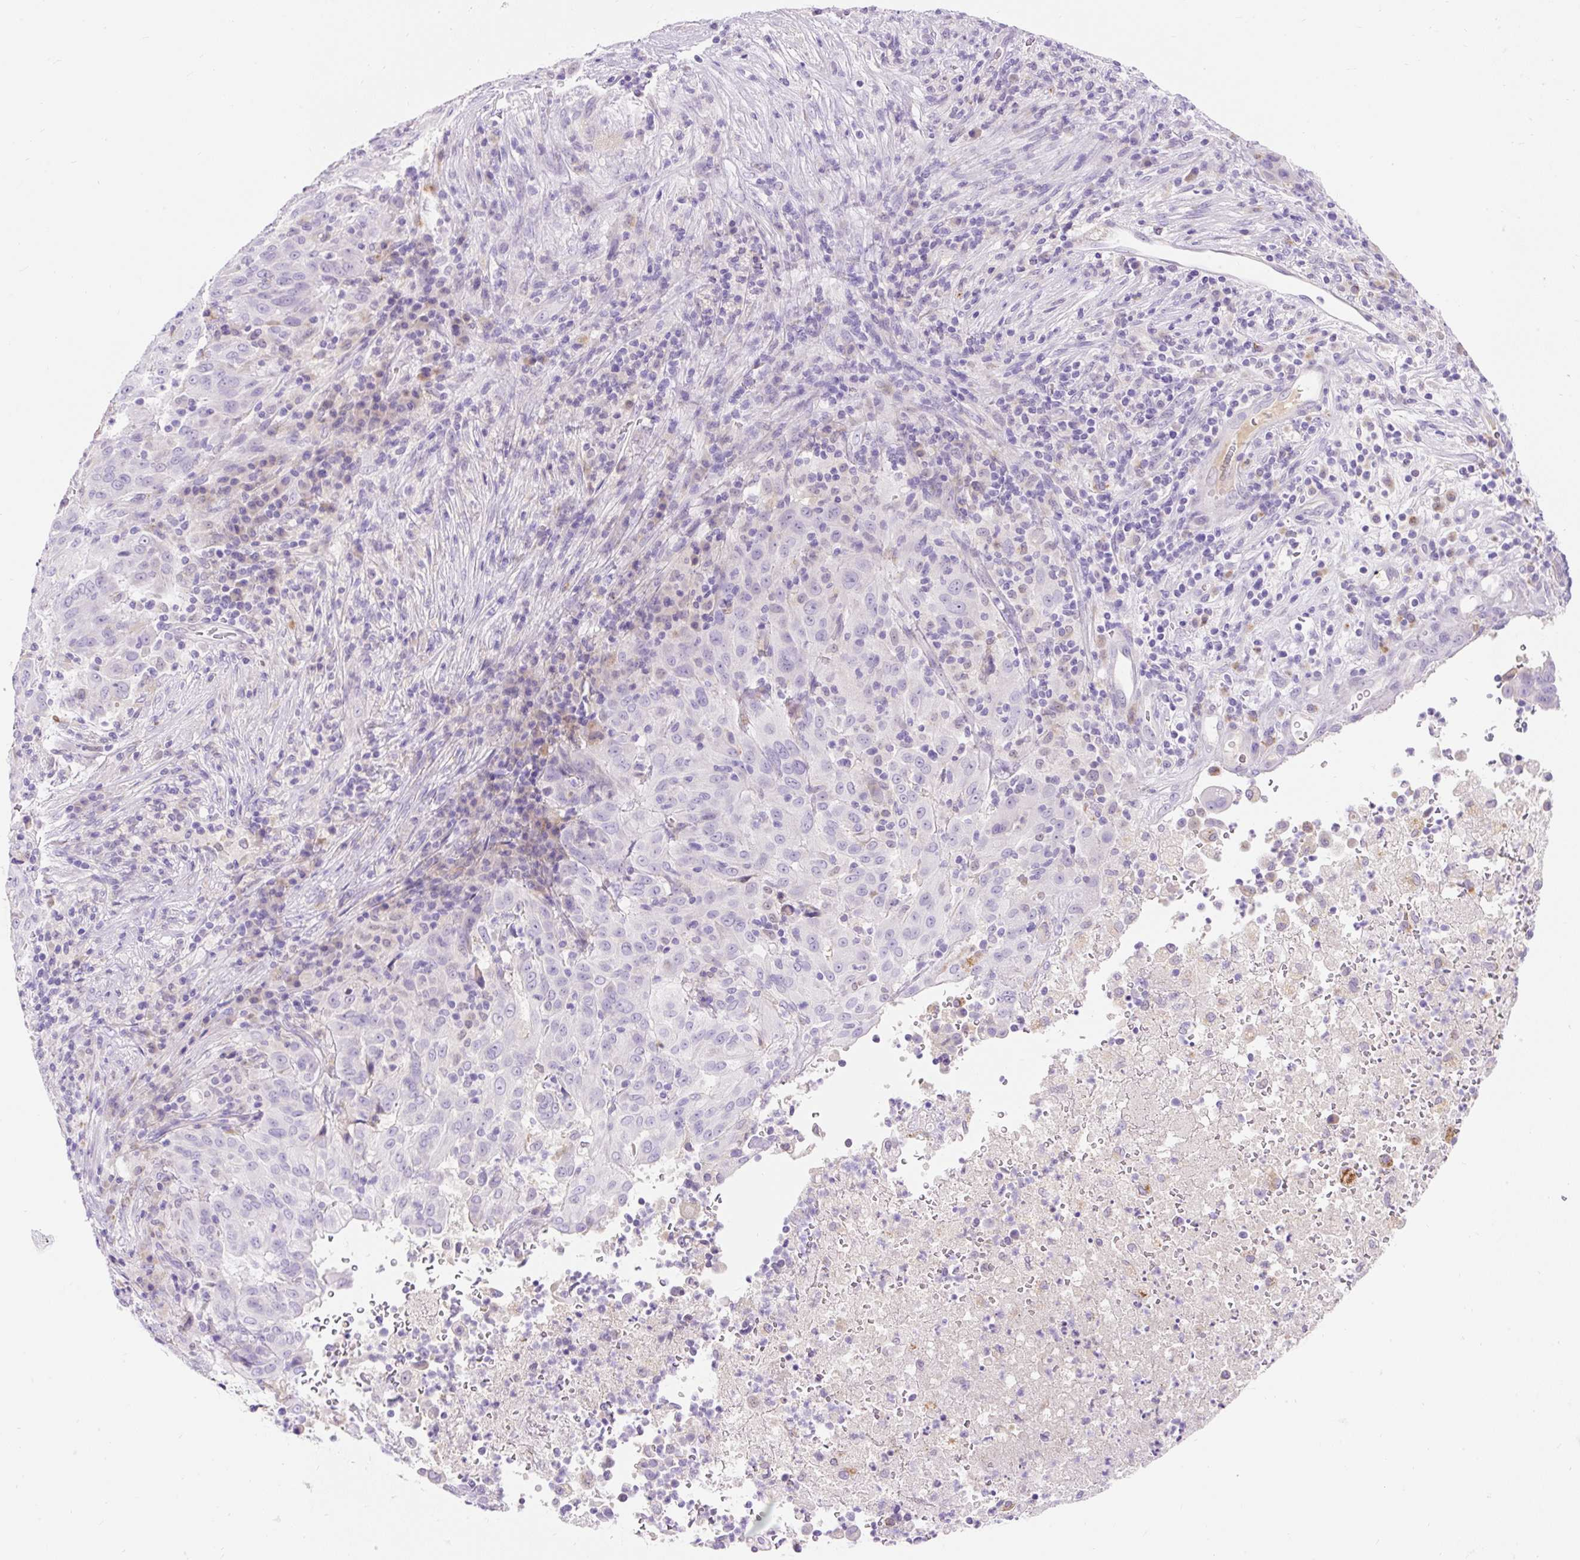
{"staining": {"intensity": "negative", "quantity": "none", "location": "none"}, "tissue": "pancreatic cancer", "cell_type": "Tumor cells", "image_type": "cancer", "snomed": [{"axis": "morphology", "description": "Adenocarcinoma, NOS"}, {"axis": "topography", "description": "Pancreas"}], "caption": "Immunohistochemistry (IHC) photomicrograph of neoplastic tissue: human pancreatic adenocarcinoma stained with DAB (3,3'-diaminobenzidine) shows no significant protein positivity in tumor cells. (DAB (3,3'-diaminobenzidine) immunohistochemistry (IHC), high magnification).", "gene": "TMEM150C", "patient": {"sex": "male", "age": 63}}